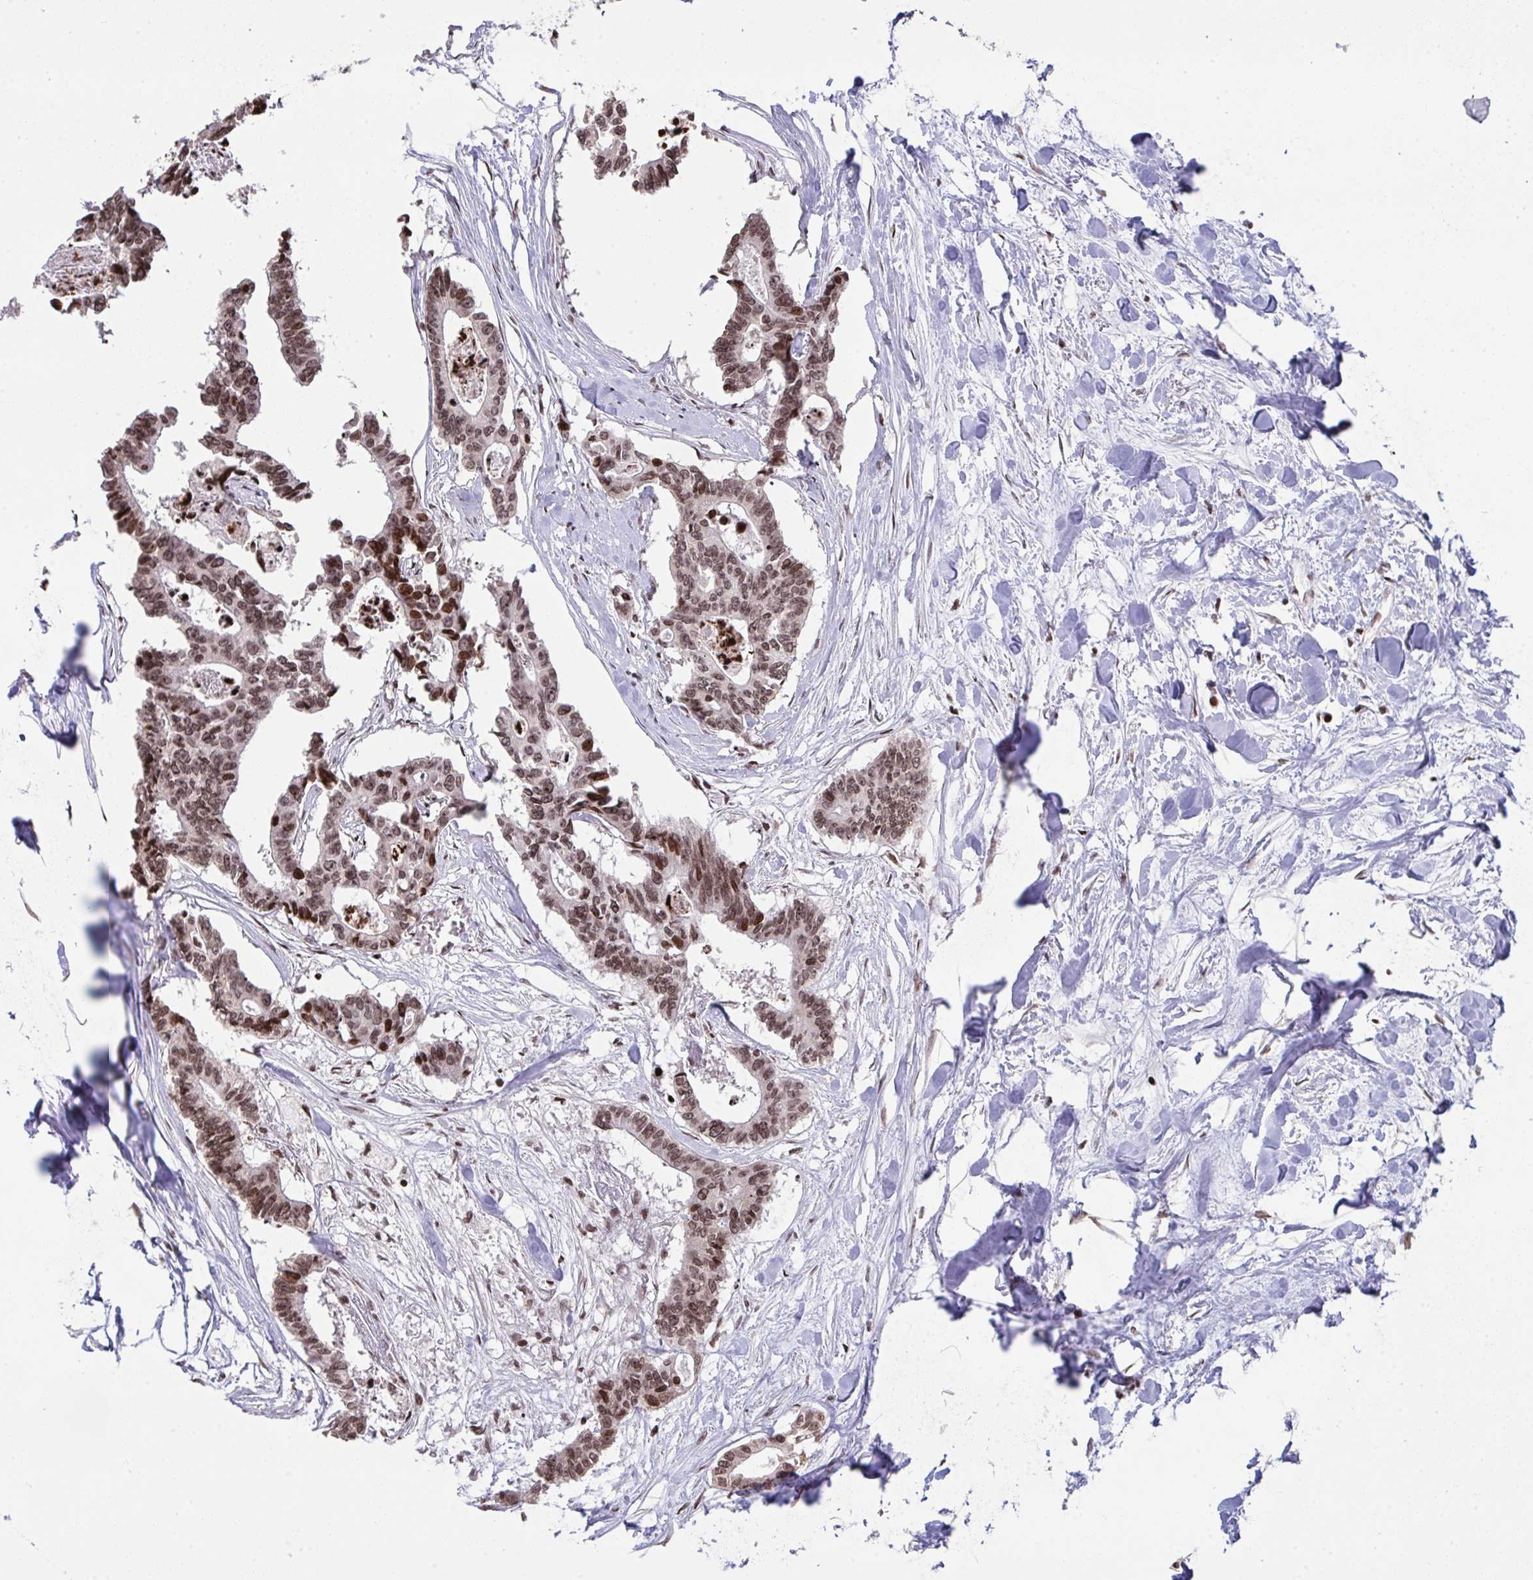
{"staining": {"intensity": "moderate", "quantity": ">75%", "location": "nuclear"}, "tissue": "colorectal cancer", "cell_type": "Tumor cells", "image_type": "cancer", "snomed": [{"axis": "morphology", "description": "Adenocarcinoma, NOS"}, {"axis": "topography", "description": "Rectum"}], "caption": "Colorectal adenocarcinoma stained with DAB (3,3'-diaminobenzidine) IHC shows medium levels of moderate nuclear positivity in approximately >75% of tumor cells.", "gene": "NIP7", "patient": {"sex": "male", "age": 57}}